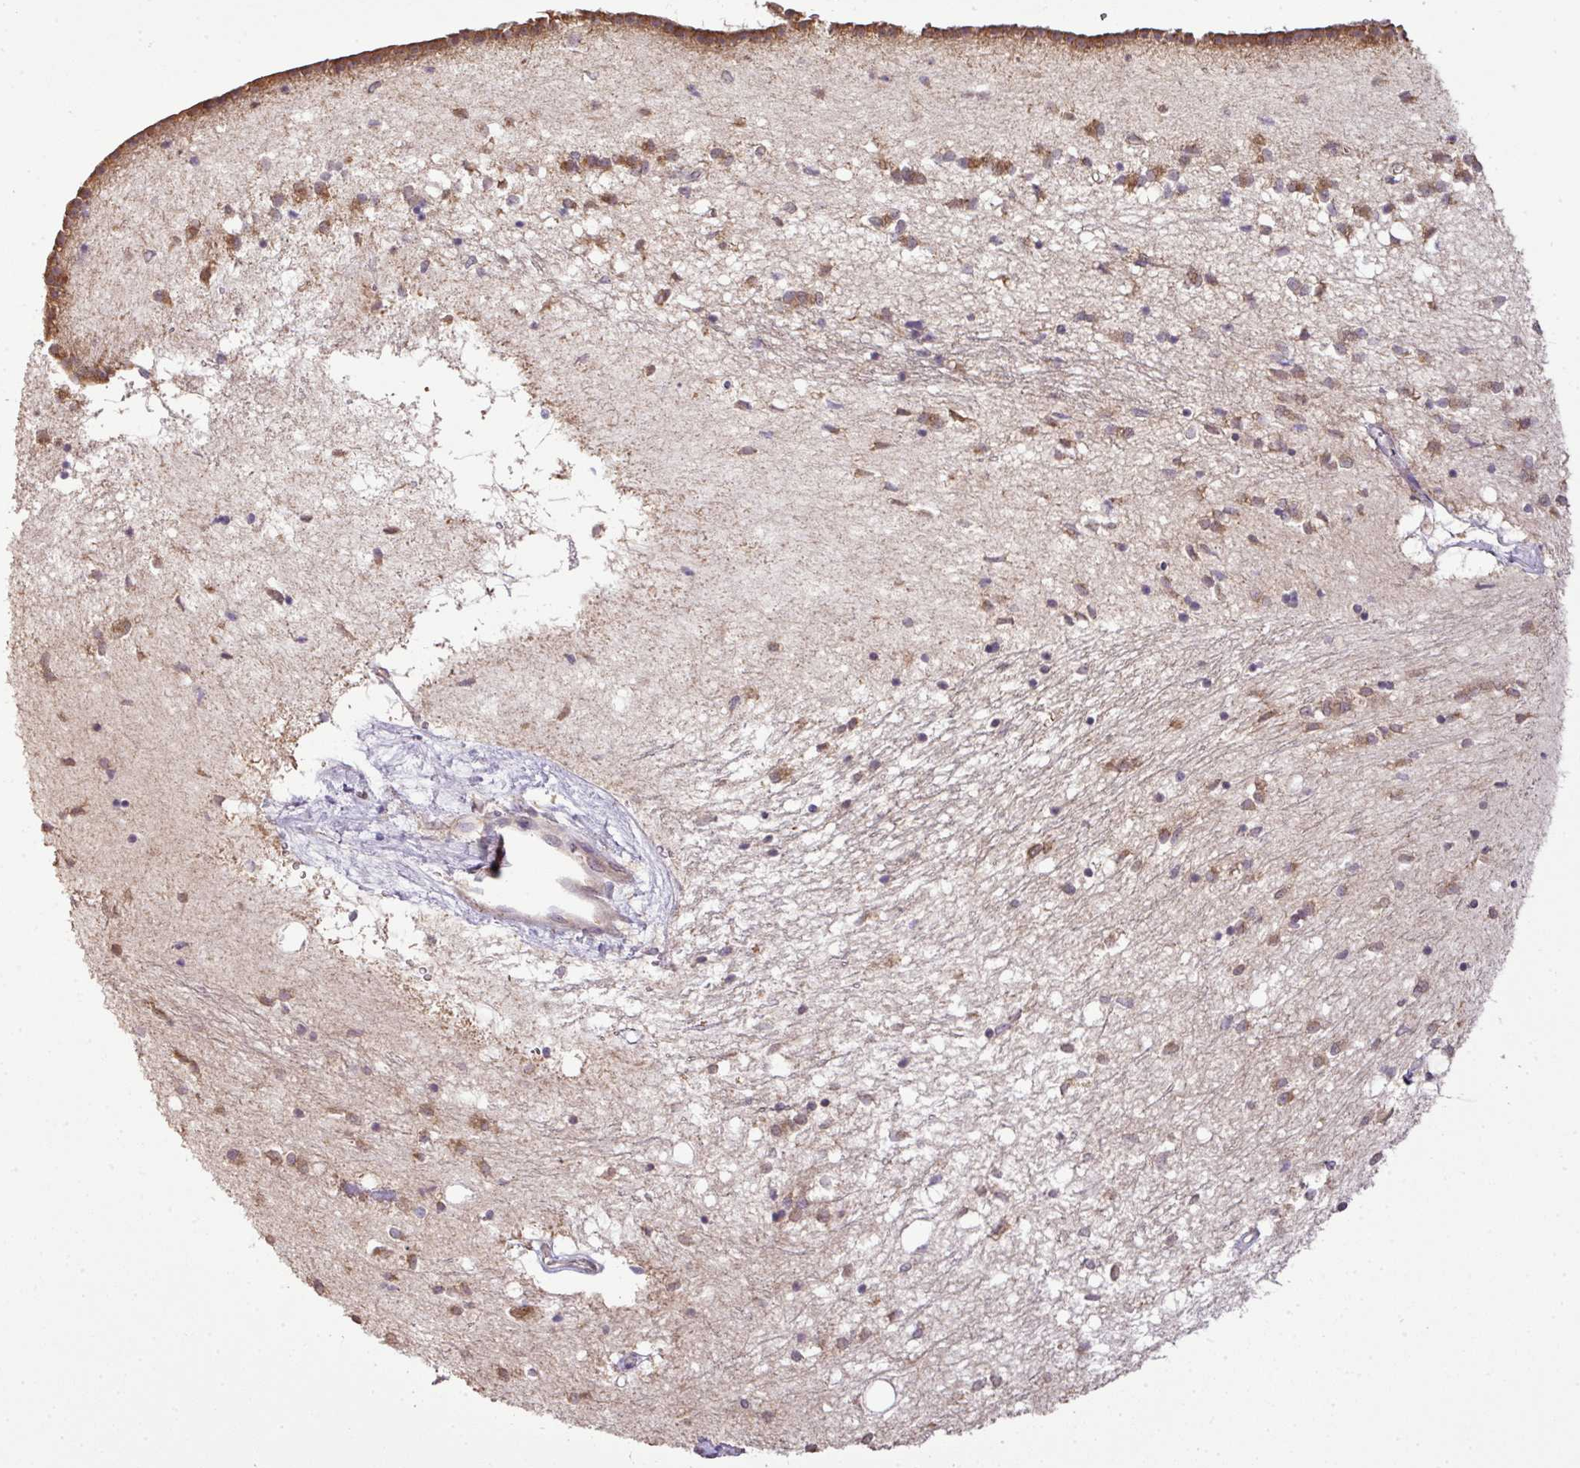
{"staining": {"intensity": "moderate", "quantity": ">75%", "location": "cytoplasmic/membranous"}, "tissue": "caudate", "cell_type": "Glial cells", "image_type": "normal", "snomed": [{"axis": "morphology", "description": "Normal tissue, NOS"}, {"axis": "topography", "description": "Lateral ventricle wall"}], "caption": "Protein positivity by IHC exhibits moderate cytoplasmic/membranous staining in about >75% of glial cells in unremarkable caudate.", "gene": "DNAAF4", "patient": {"sex": "male", "age": 70}}